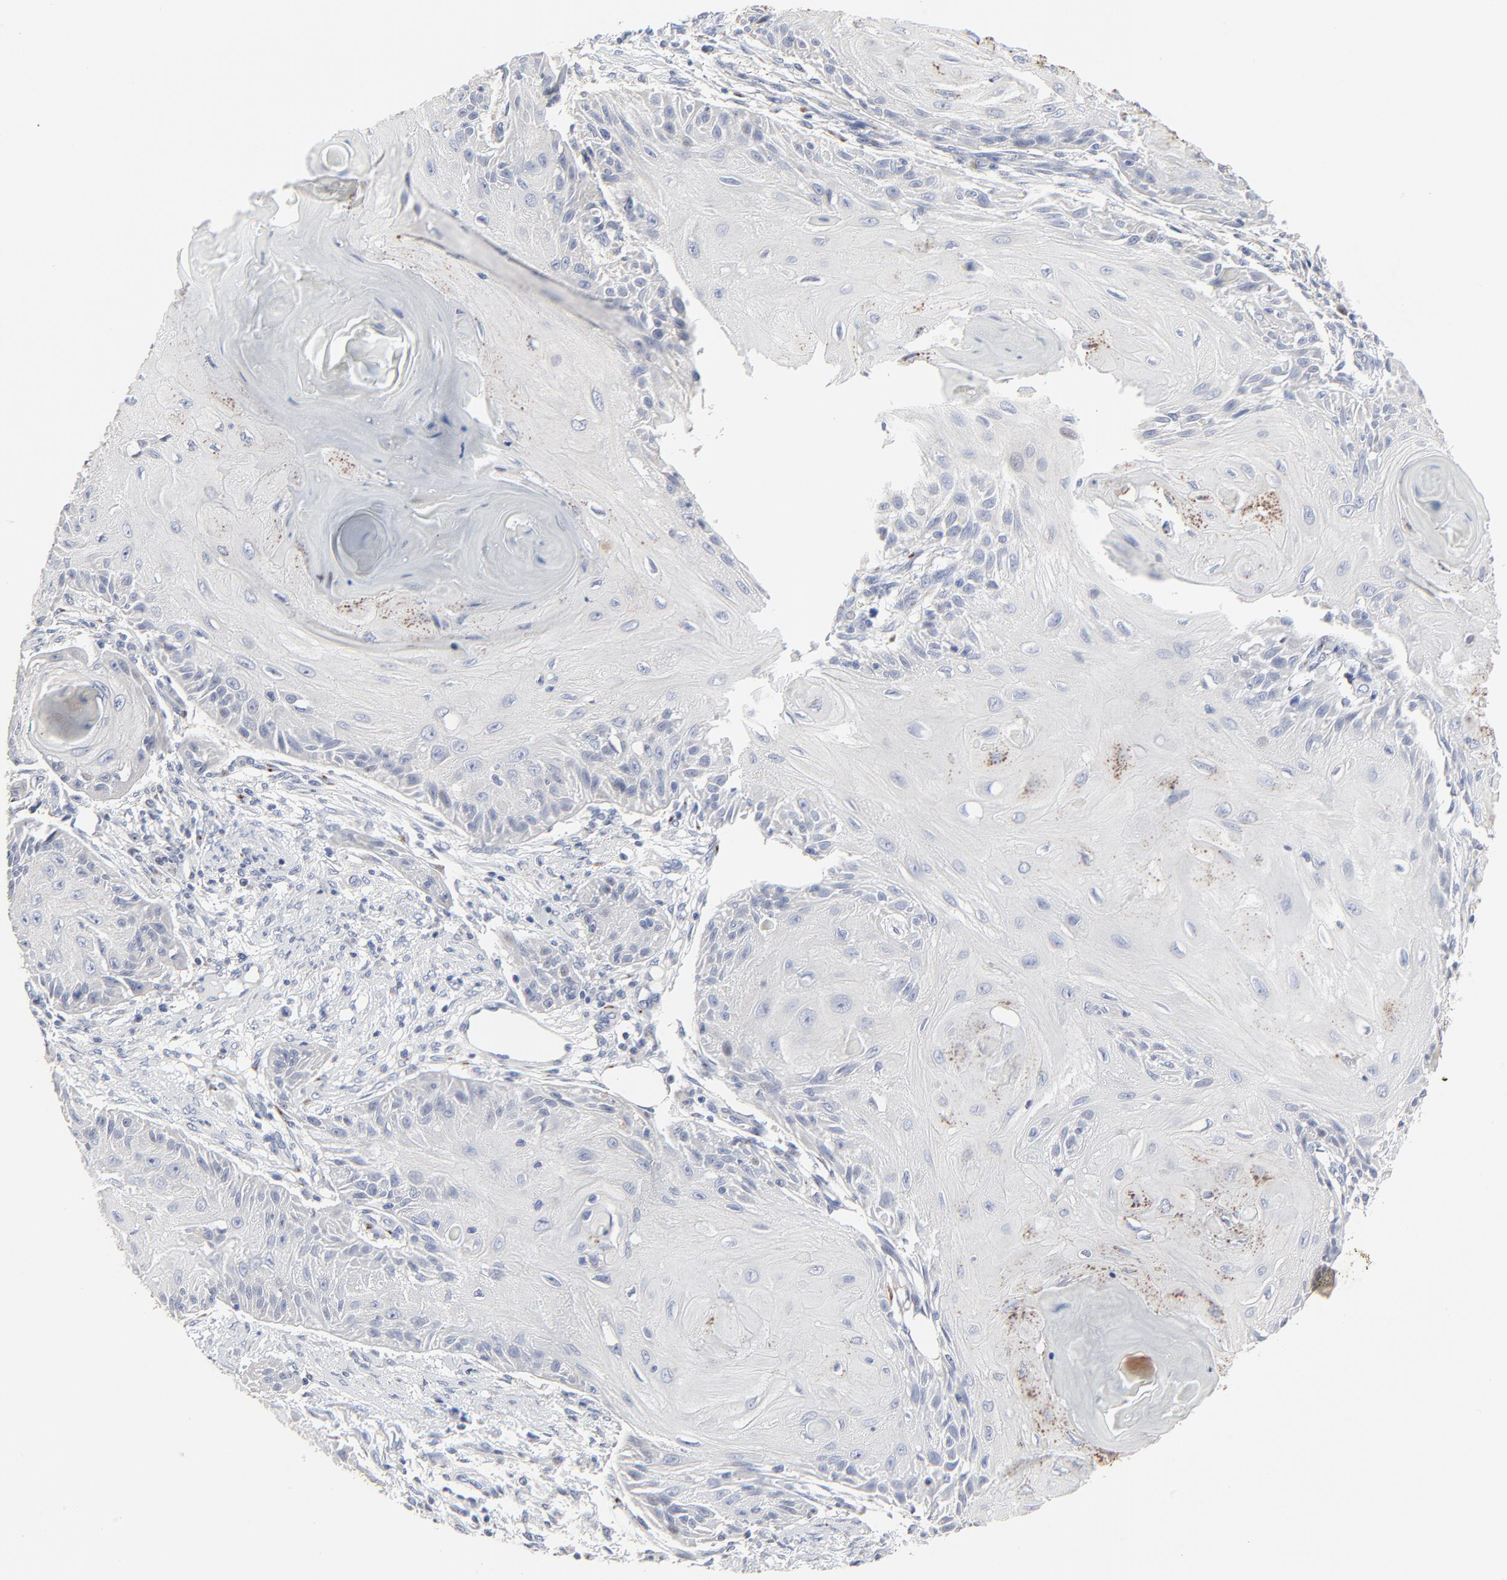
{"staining": {"intensity": "negative", "quantity": "none", "location": "none"}, "tissue": "skin cancer", "cell_type": "Tumor cells", "image_type": "cancer", "snomed": [{"axis": "morphology", "description": "Squamous cell carcinoma, NOS"}, {"axis": "topography", "description": "Skin"}], "caption": "Image shows no protein expression in tumor cells of skin squamous cell carcinoma tissue.", "gene": "LNX1", "patient": {"sex": "female", "age": 88}}